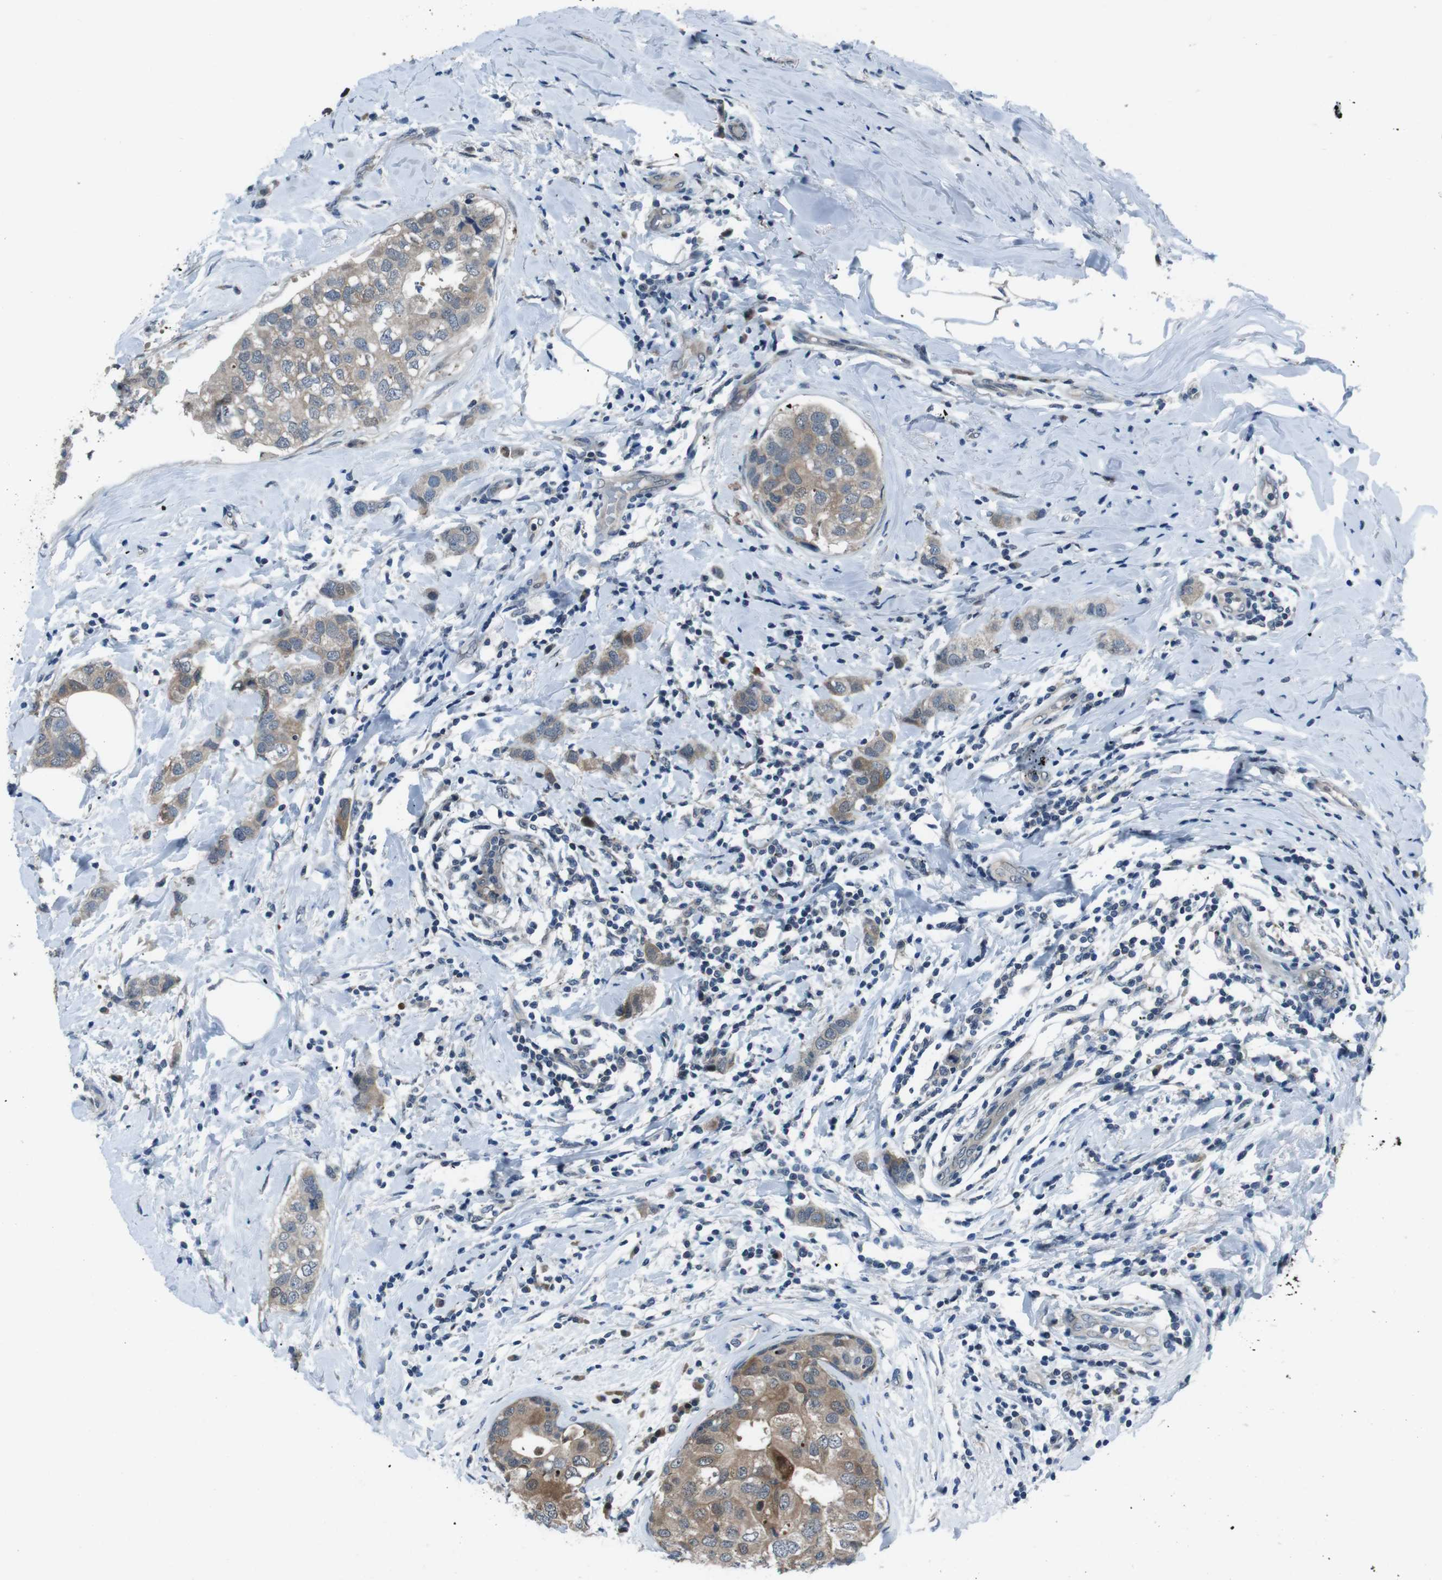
{"staining": {"intensity": "moderate", "quantity": ">75%", "location": "cytoplasmic/membranous"}, "tissue": "breast cancer", "cell_type": "Tumor cells", "image_type": "cancer", "snomed": [{"axis": "morphology", "description": "Duct carcinoma"}, {"axis": "topography", "description": "Breast"}], "caption": "Breast cancer (infiltrating ductal carcinoma) stained for a protein (brown) exhibits moderate cytoplasmic/membranous positive expression in approximately >75% of tumor cells.", "gene": "LRP5", "patient": {"sex": "female", "age": 50}}